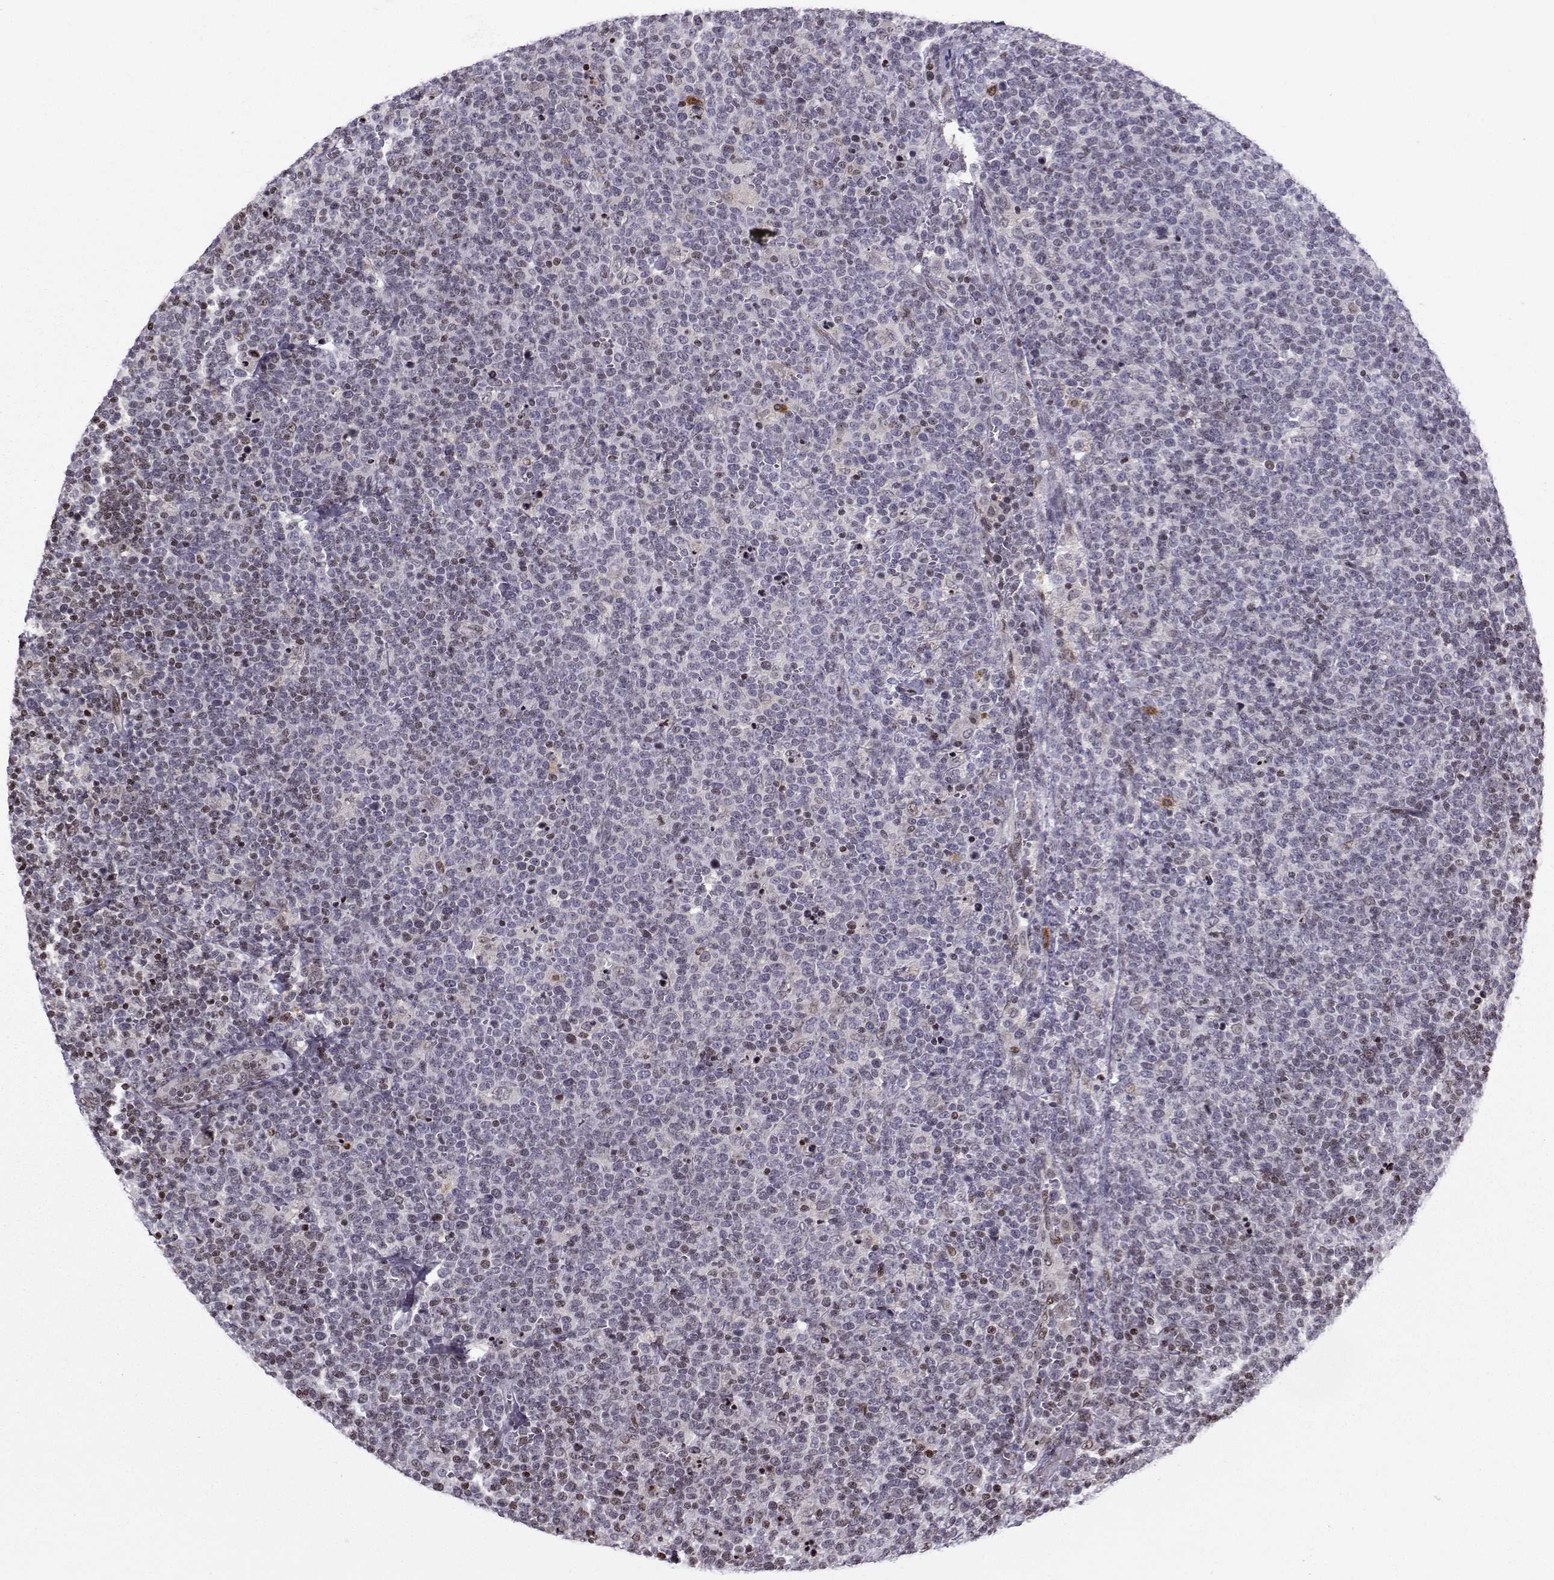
{"staining": {"intensity": "negative", "quantity": "none", "location": "none"}, "tissue": "lymphoma", "cell_type": "Tumor cells", "image_type": "cancer", "snomed": [{"axis": "morphology", "description": "Malignant lymphoma, non-Hodgkin's type, High grade"}, {"axis": "topography", "description": "Lymph node"}], "caption": "A histopathology image of human lymphoma is negative for staining in tumor cells.", "gene": "ZNF19", "patient": {"sex": "male", "age": 61}}